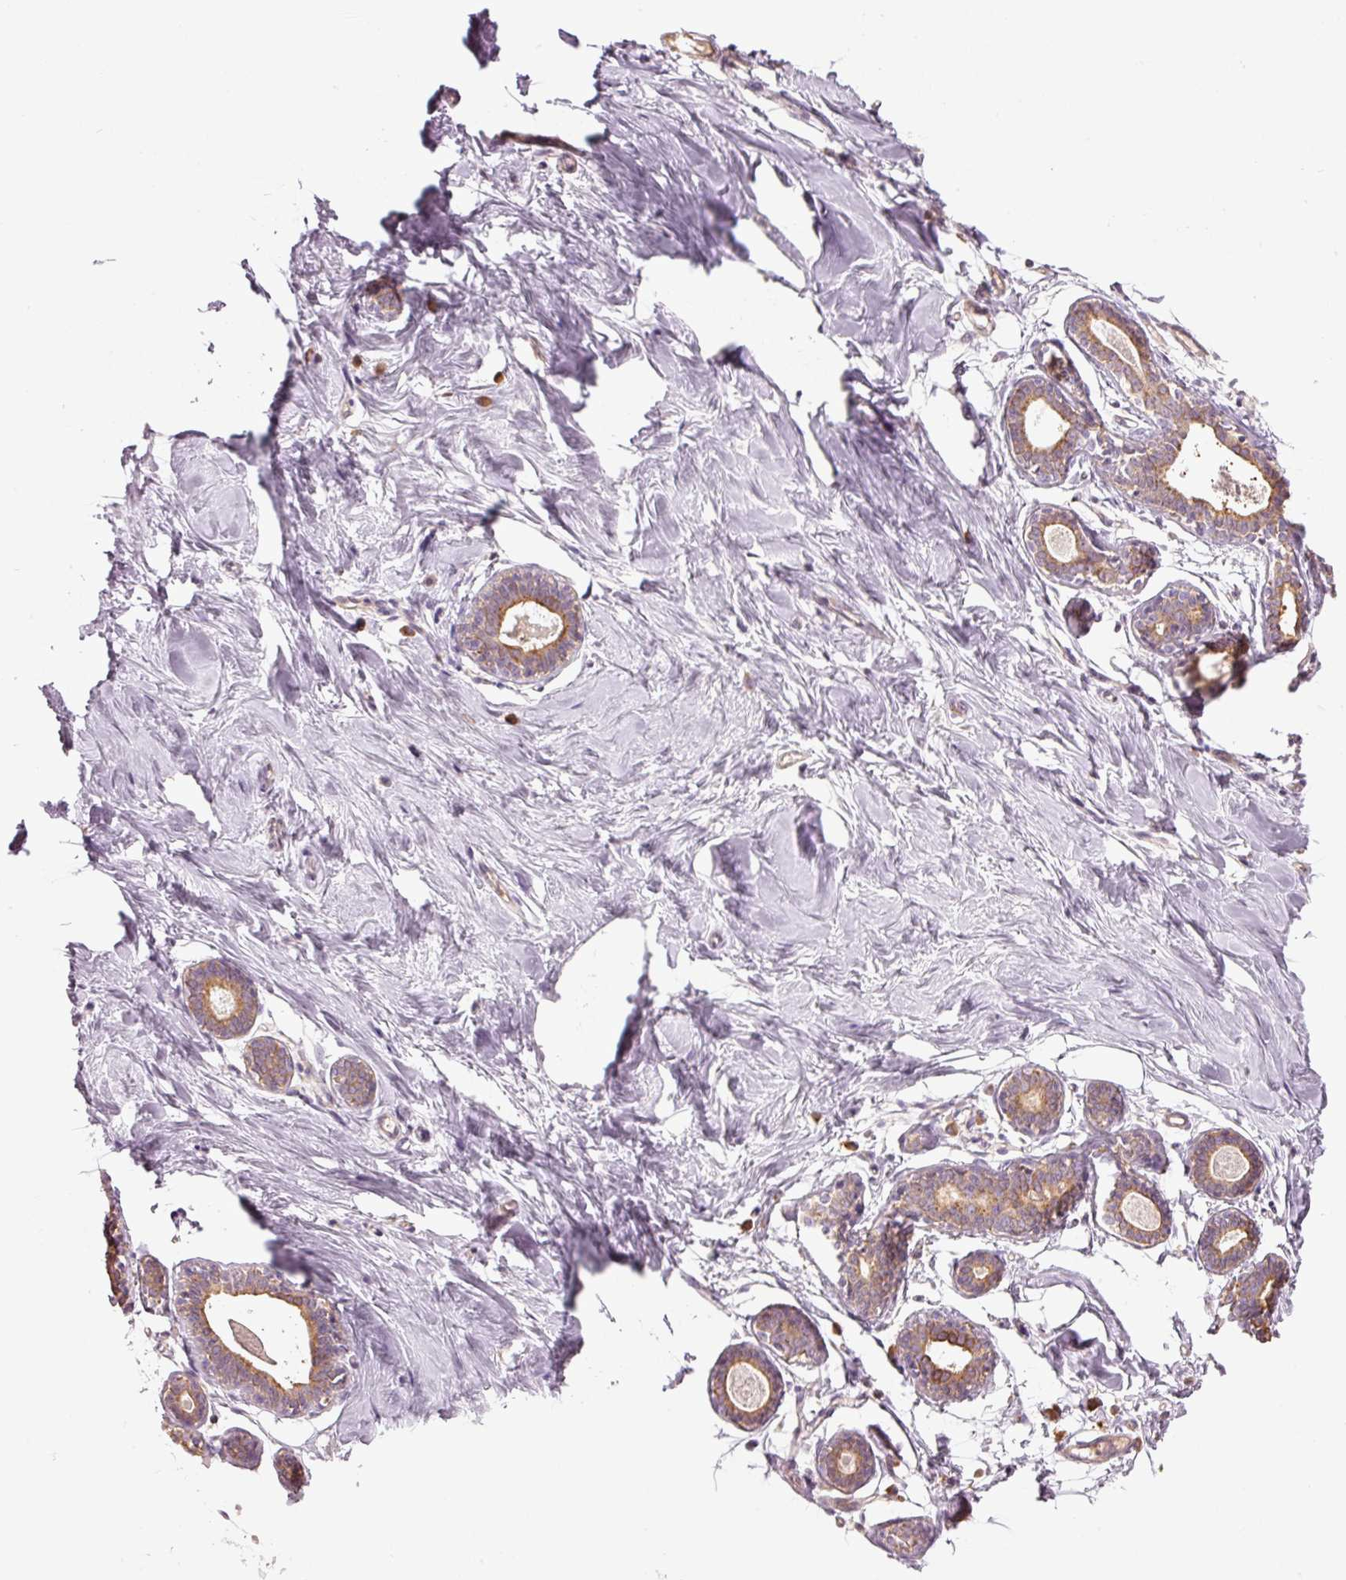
{"staining": {"intensity": "negative", "quantity": "none", "location": "none"}, "tissue": "breast", "cell_type": "Adipocytes", "image_type": "normal", "snomed": [{"axis": "morphology", "description": "Normal tissue, NOS"}, {"axis": "topography", "description": "Breast"}], "caption": "IHC photomicrograph of normal breast stained for a protein (brown), which shows no positivity in adipocytes. (DAB (3,3'-diaminobenzidine) immunohistochemistry (IHC), high magnification).", "gene": "MAP10", "patient": {"sex": "female", "age": 23}}